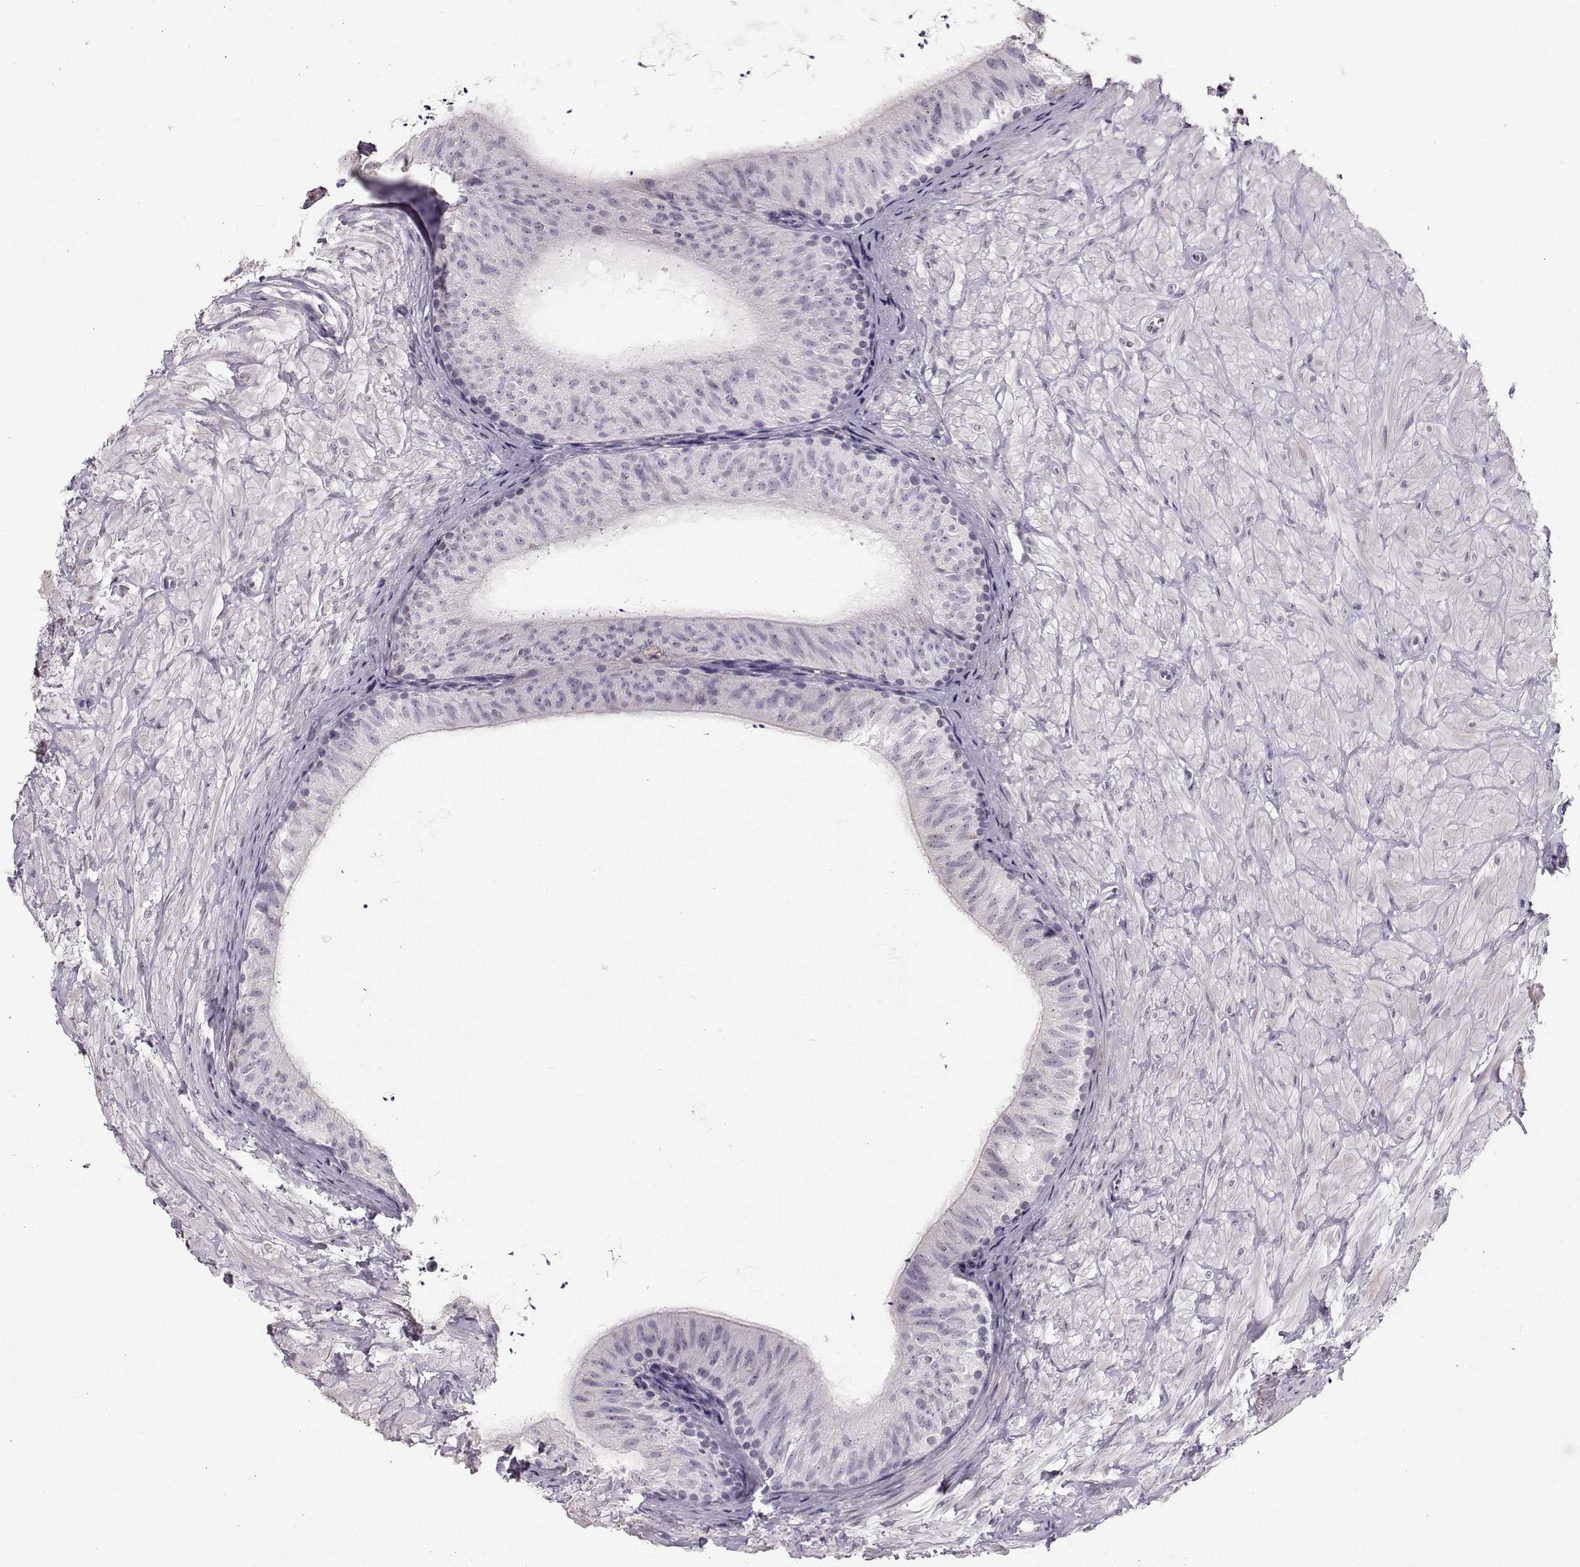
{"staining": {"intensity": "negative", "quantity": "none", "location": "none"}, "tissue": "epididymis", "cell_type": "Glandular cells", "image_type": "normal", "snomed": [{"axis": "morphology", "description": "Normal tissue, NOS"}, {"axis": "topography", "description": "Epididymis"}], "caption": "Immunohistochemical staining of benign epididymis displays no significant positivity in glandular cells.", "gene": "POU1F1", "patient": {"sex": "male", "age": 32}}